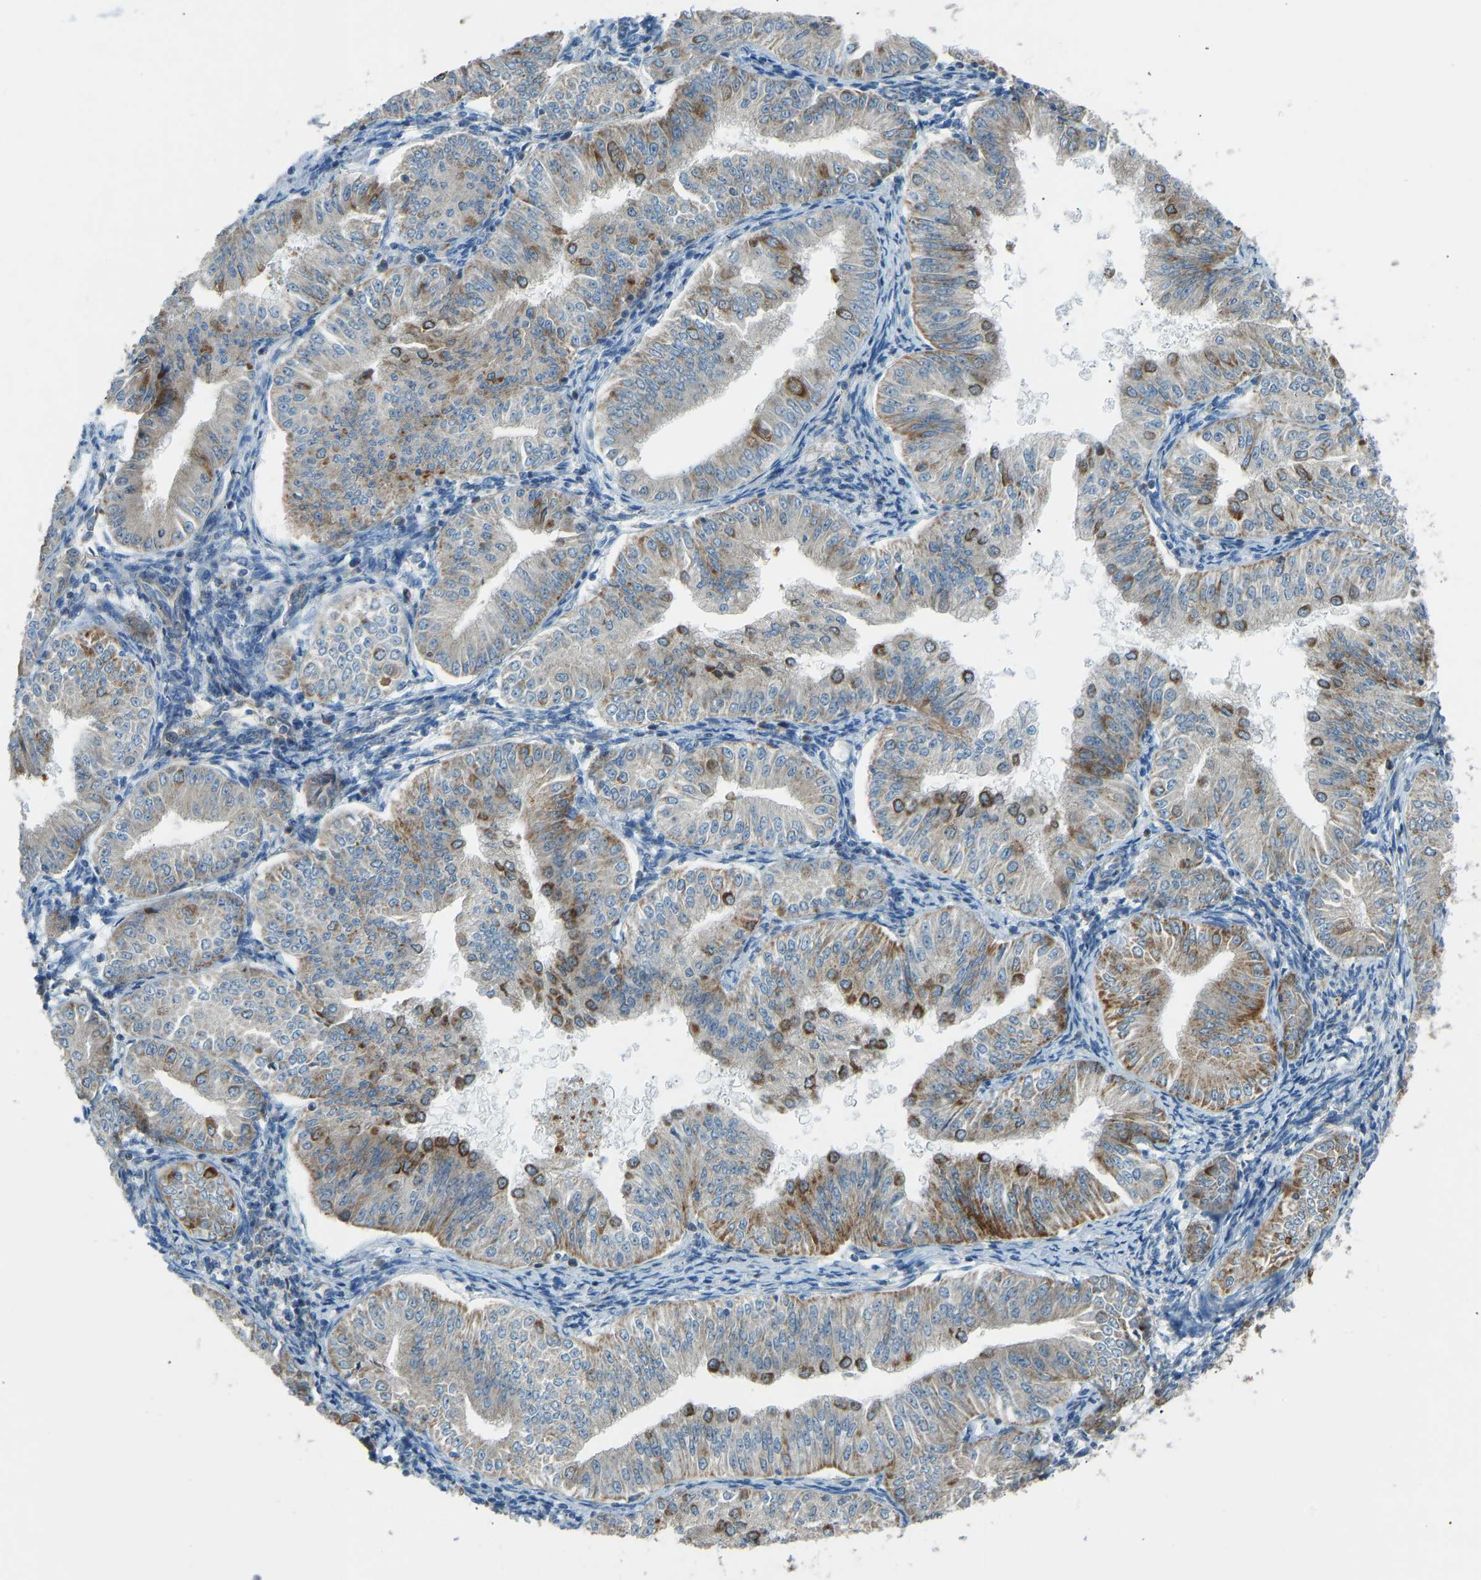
{"staining": {"intensity": "moderate", "quantity": "25%-75%", "location": "cytoplasmic/membranous"}, "tissue": "endometrial cancer", "cell_type": "Tumor cells", "image_type": "cancer", "snomed": [{"axis": "morphology", "description": "Normal tissue, NOS"}, {"axis": "morphology", "description": "Adenocarcinoma, NOS"}, {"axis": "topography", "description": "Endometrium"}], "caption": "Immunohistochemistry (DAB (3,3'-diaminobenzidine)) staining of endometrial cancer (adenocarcinoma) demonstrates moderate cytoplasmic/membranous protein expression in about 25%-75% of tumor cells. Nuclei are stained in blue.", "gene": "STAU2", "patient": {"sex": "female", "age": 53}}